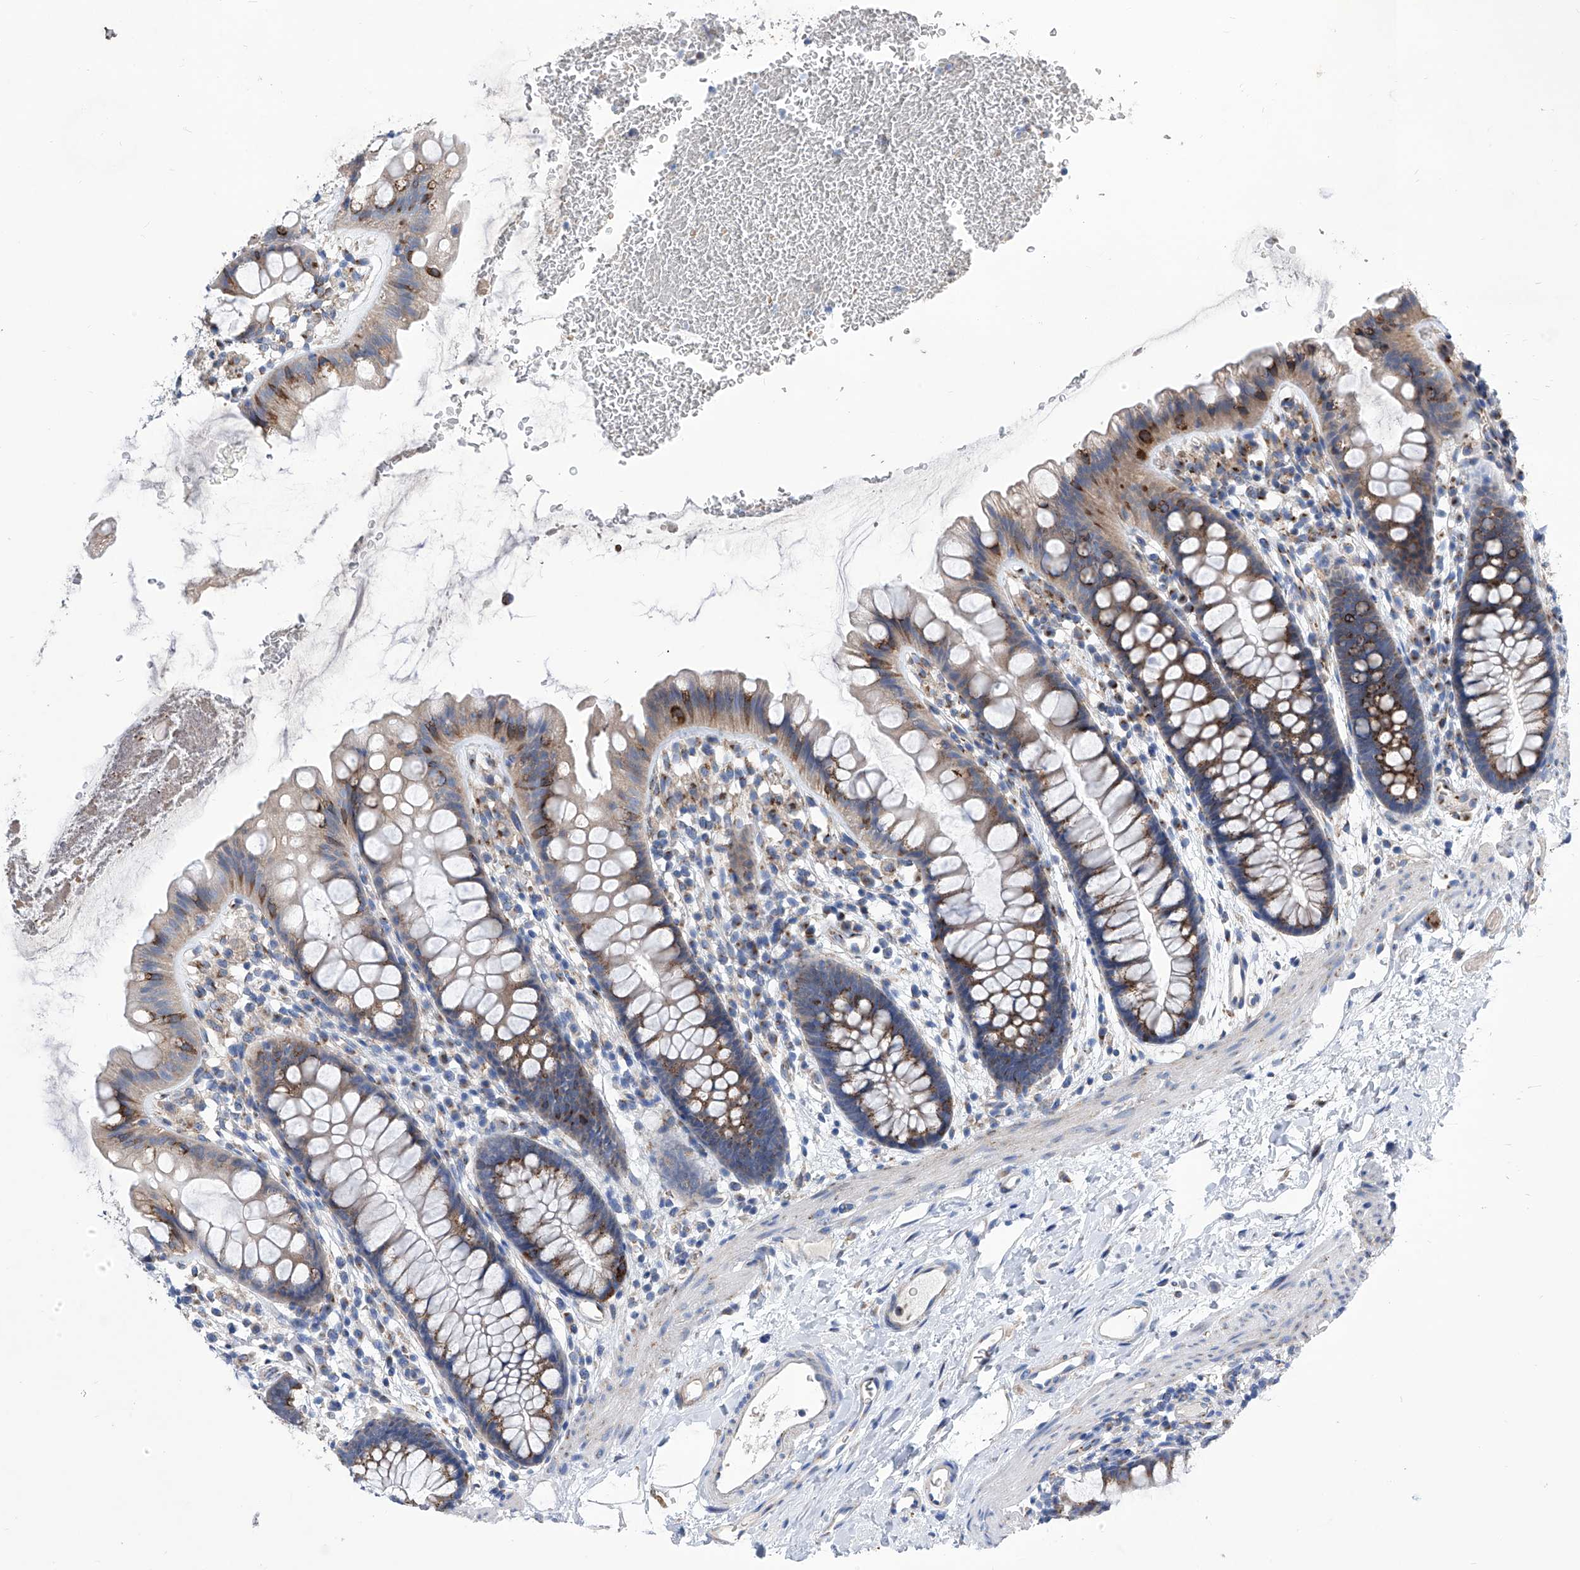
{"staining": {"intensity": "weak", "quantity": "25%-75%", "location": "cytoplasmic/membranous"}, "tissue": "colon", "cell_type": "Endothelial cells", "image_type": "normal", "snomed": [{"axis": "morphology", "description": "Normal tissue, NOS"}, {"axis": "topography", "description": "Colon"}], "caption": "Brown immunohistochemical staining in unremarkable colon exhibits weak cytoplasmic/membranous positivity in about 25%-75% of endothelial cells.", "gene": "TJAP1", "patient": {"sex": "female", "age": 62}}